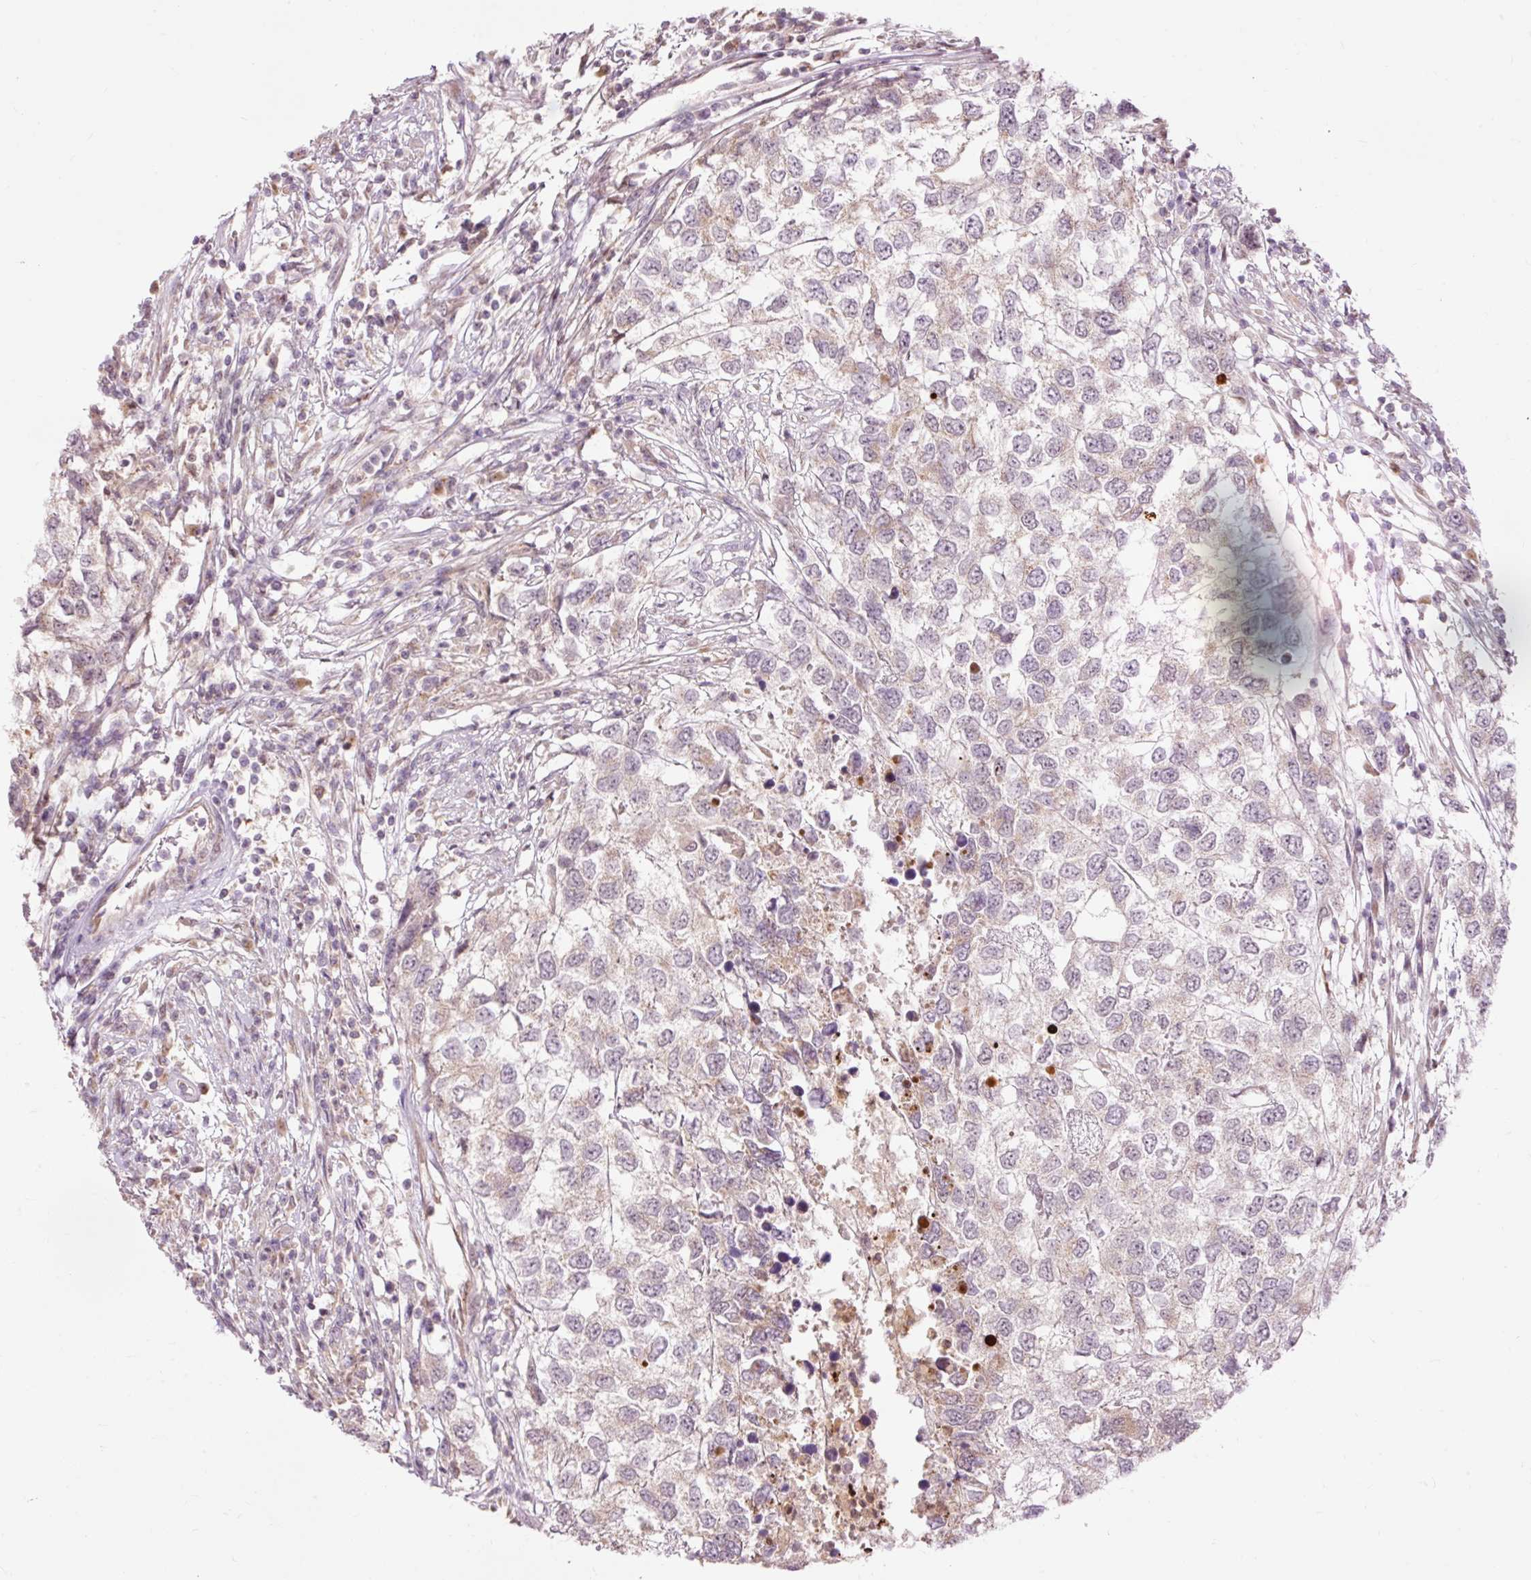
{"staining": {"intensity": "weak", "quantity": "<25%", "location": "cytoplasmic/membranous"}, "tissue": "testis cancer", "cell_type": "Tumor cells", "image_type": "cancer", "snomed": [{"axis": "morphology", "description": "Carcinoma, Embryonal, NOS"}, {"axis": "topography", "description": "Testis"}], "caption": "High power microscopy micrograph of an IHC histopathology image of testis embryonal carcinoma, revealing no significant positivity in tumor cells. Nuclei are stained in blue.", "gene": "PRDX5", "patient": {"sex": "male", "age": 83}}